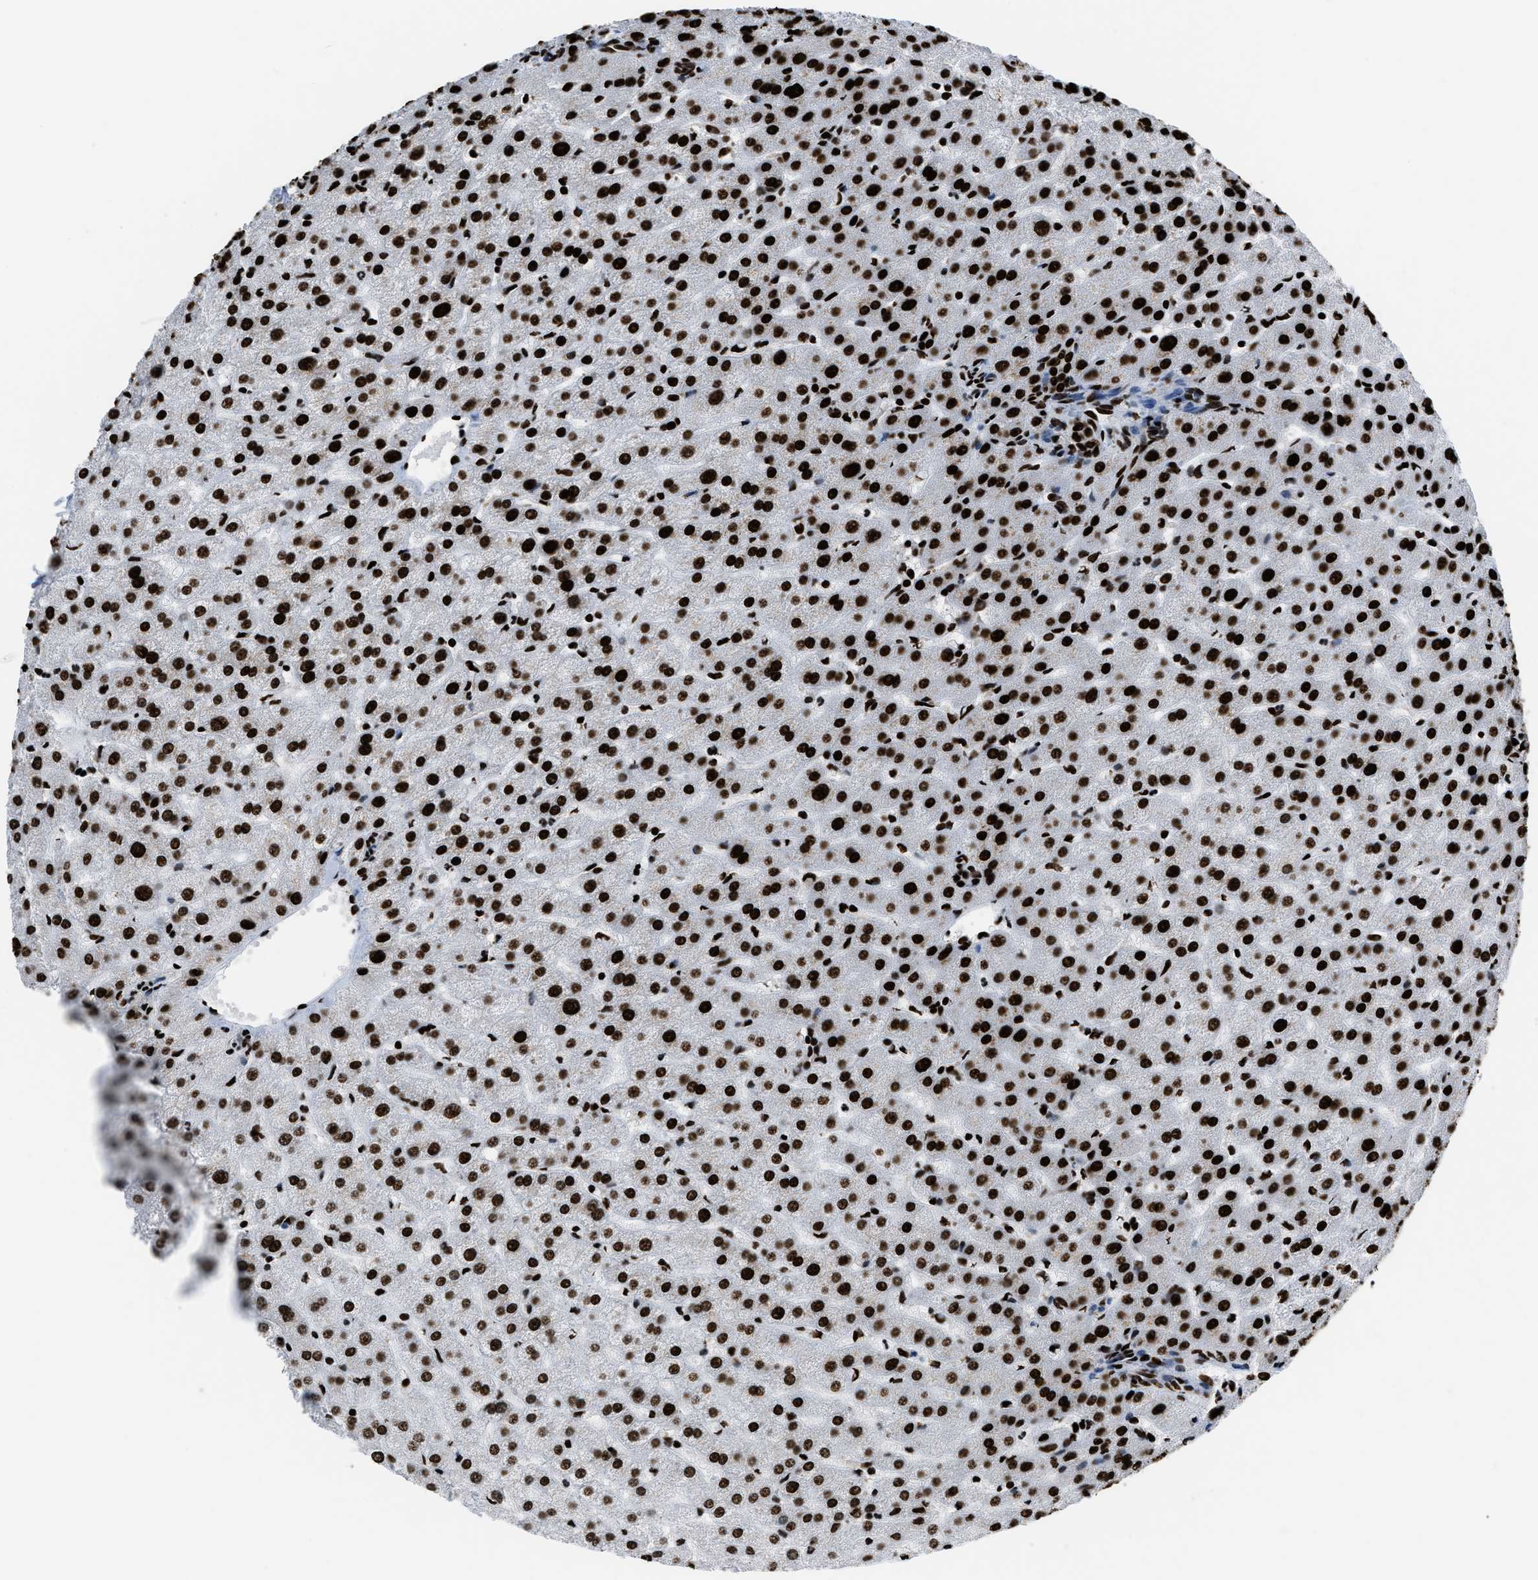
{"staining": {"intensity": "strong", "quantity": ">75%", "location": "nuclear"}, "tissue": "liver", "cell_type": "Cholangiocytes", "image_type": "normal", "snomed": [{"axis": "morphology", "description": "Normal tissue, NOS"}, {"axis": "morphology", "description": "Fibrosis, NOS"}, {"axis": "topography", "description": "Liver"}], "caption": "The histopathology image demonstrates staining of unremarkable liver, revealing strong nuclear protein staining (brown color) within cholangiocytes. (brown staining indicates protein expression, while blue staining denotes nuclei).", "gene": "HNRNPM", "patient": {"sex": "female", "age": 29}}